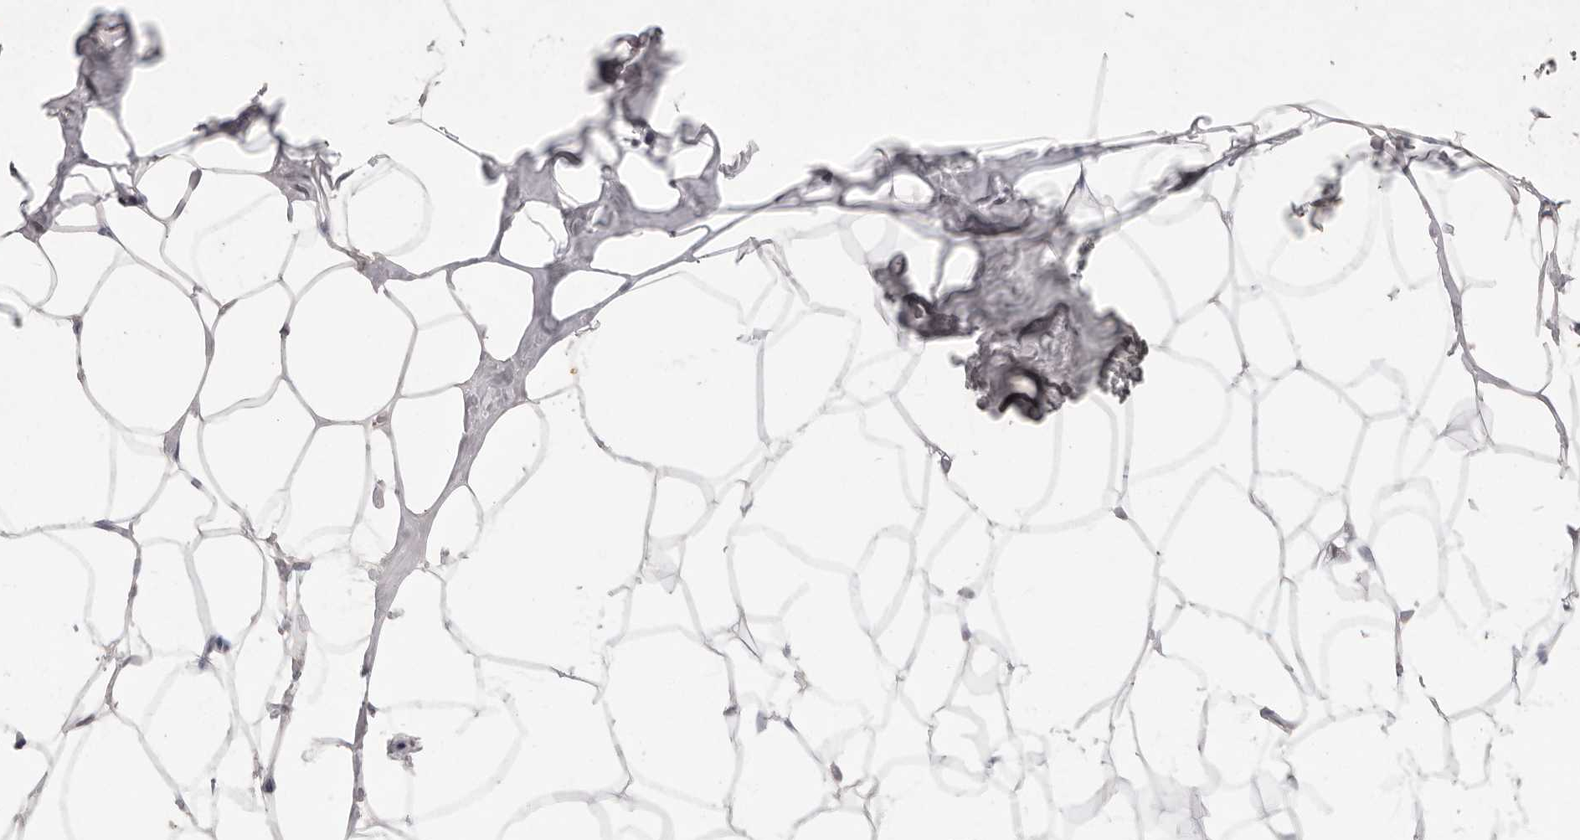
{"staining": {"intensity": "negative", "quantity": "none", "location": "none"}, "tissue": "adipose tissue", "cell_type": "Adipocytes", "image_type": "normal", "snomed": [{"axis": "morphology", "description": "Normal tissue, NOS"}, {"axis": "morphology", "description": "Fibrosis, NOS"}, {"axis": "topography", "description": "Breast"}, {"axis": "topography", "description": "Adipose tissue"}], "caption": "High power microscopy photomicrograph of an IHC micrograph of benign adipose tissue, revealing no significant positivity in adipocytes. Nuclei are stained in blue.", "gene": "TLR3", "patient": {"sex": "female", "age": 39}}